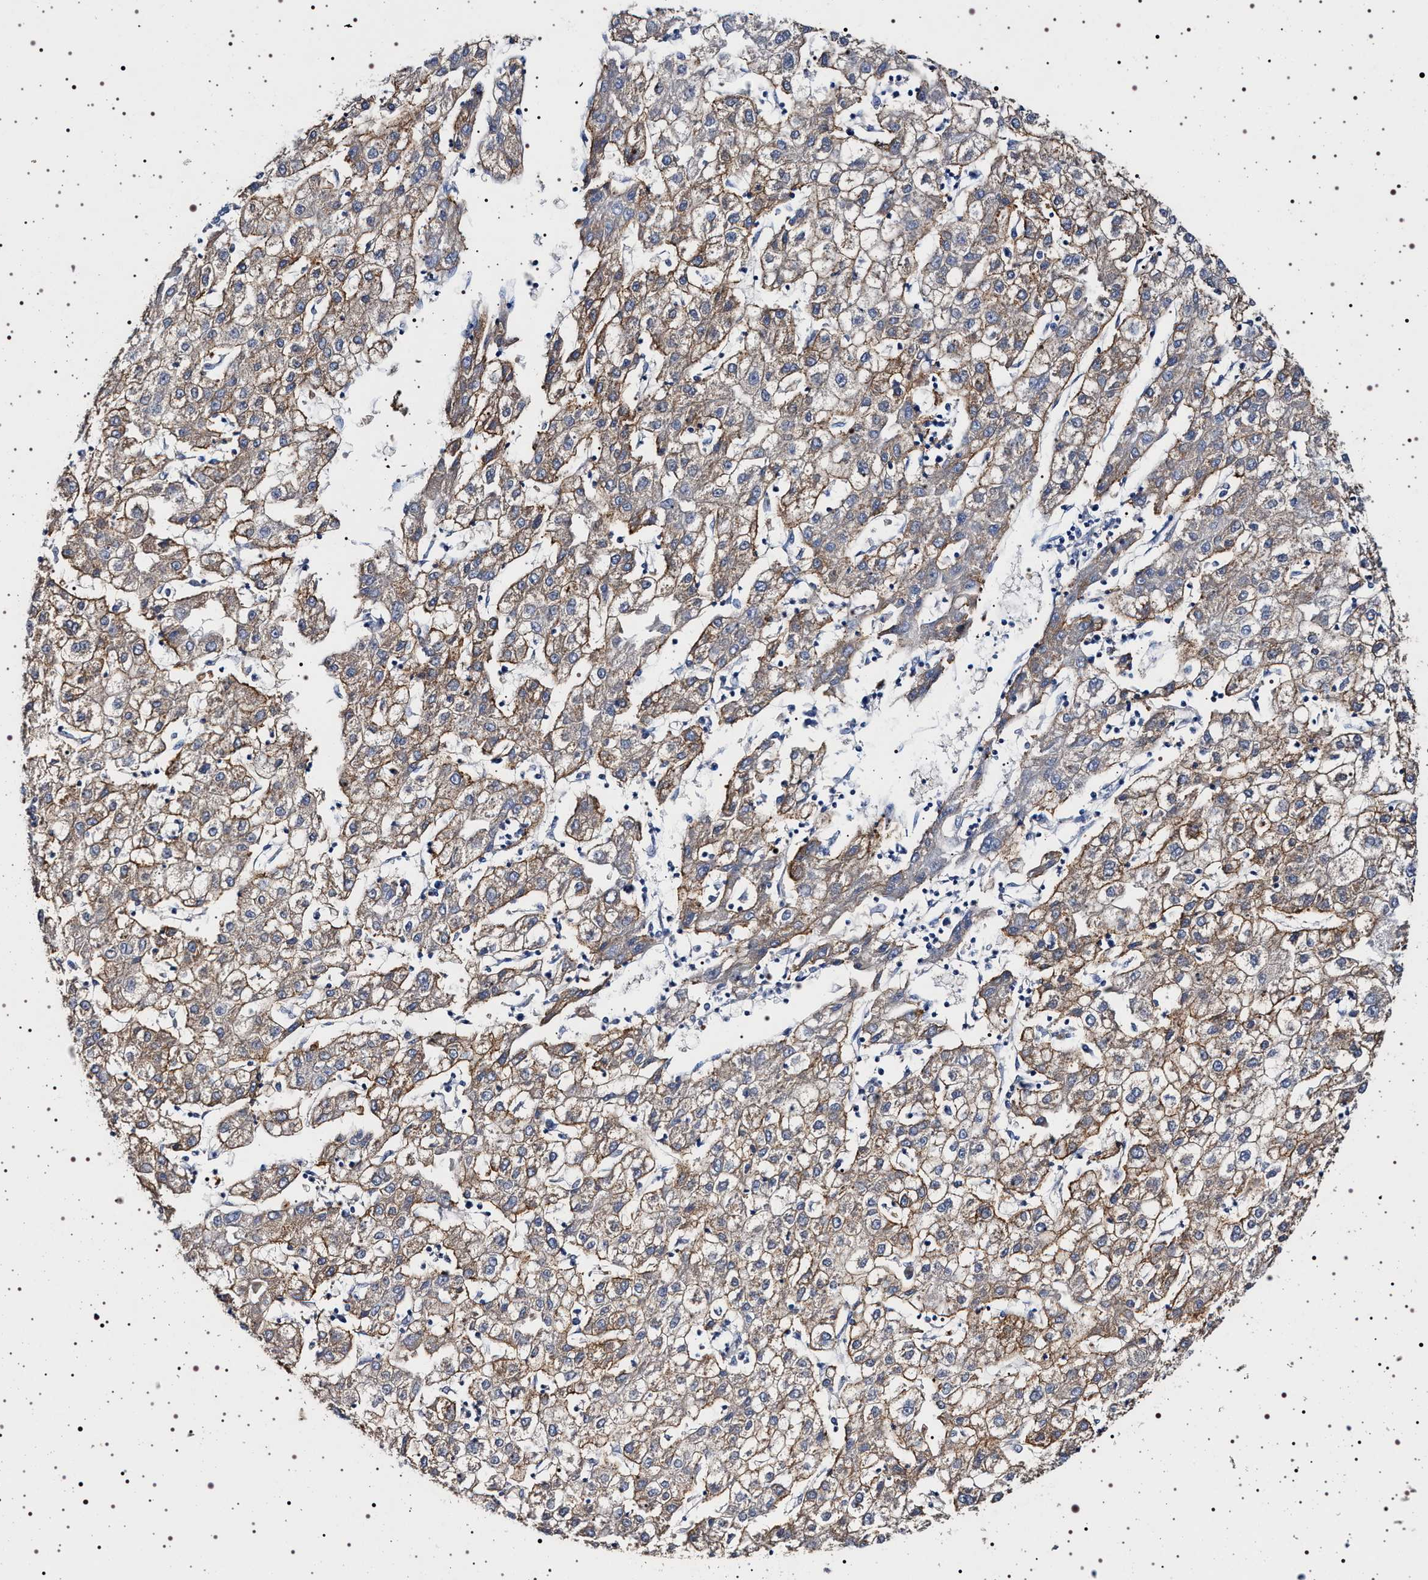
{"staining": {"intensity": "moderate", "quantity": ">75%", "location": "cytoplasmic/membranous"}, "tissue": "liver cancer", "cell_type": "Tumor cells", "image_type": "cancer", "snomed": [{"axis": "morphology", "description": "Carcinoma, Hepatocellular, NOS"}, {"axis": "topography", "description": "Liver"}], "caption": "High-power microscopy captured an IHC photomicrograph of hepatocellular carcinoma (liver), revealing moderate cytoplasmic/membranous staining in about >75% of tumor cells.", "gene": "NAALADL2", "patient": {"sex": "male", "age": 72}}